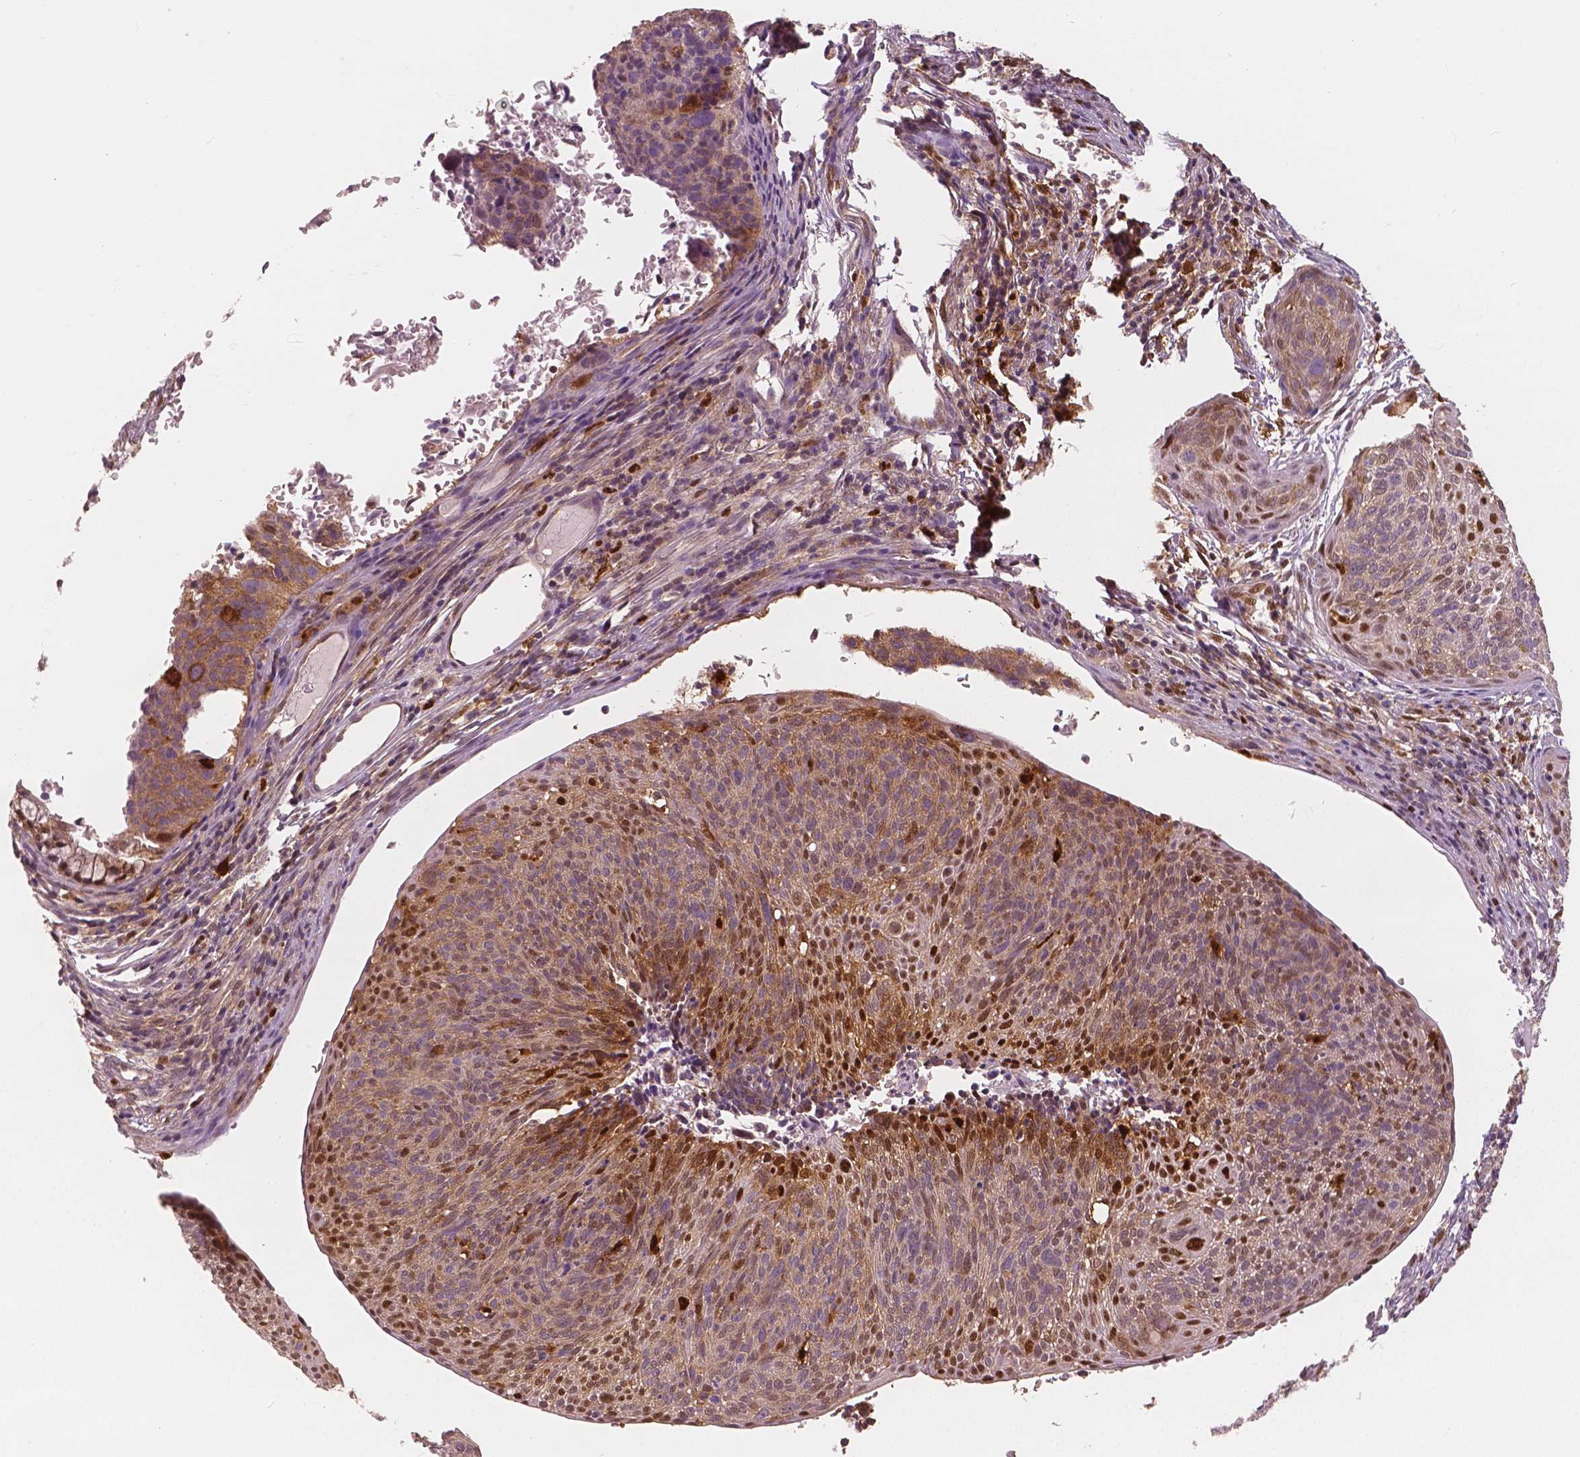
{"staining": {"intensity": "moderate", "quantity": "25%-75%", "location": "cytoplasmic/membranous,nuclear"}, "tissue": "cervical cancer", "cell_type": "Tumor cells", "image_type": "cancer", "snomed": [{"axis": "morphology", "description": "Squamous cell carcinoma, NOS"}, {"axis": "topography", "description": "Cervix"}], "caption": "Protein expression analysis of human squamous cell carcinoma (cervical) reveals moderate cytoplasmic/membranous and nuclear positivity in approximately 25%-75% of tumor cells. The staining was performed using DAB to visualize the protein expression in brown, while the nuclei were stained in blue with hematoxylin (Magnification: 20x).", "gene": "SQSTM1", "patient": {"sex": "female", "age": 49}}